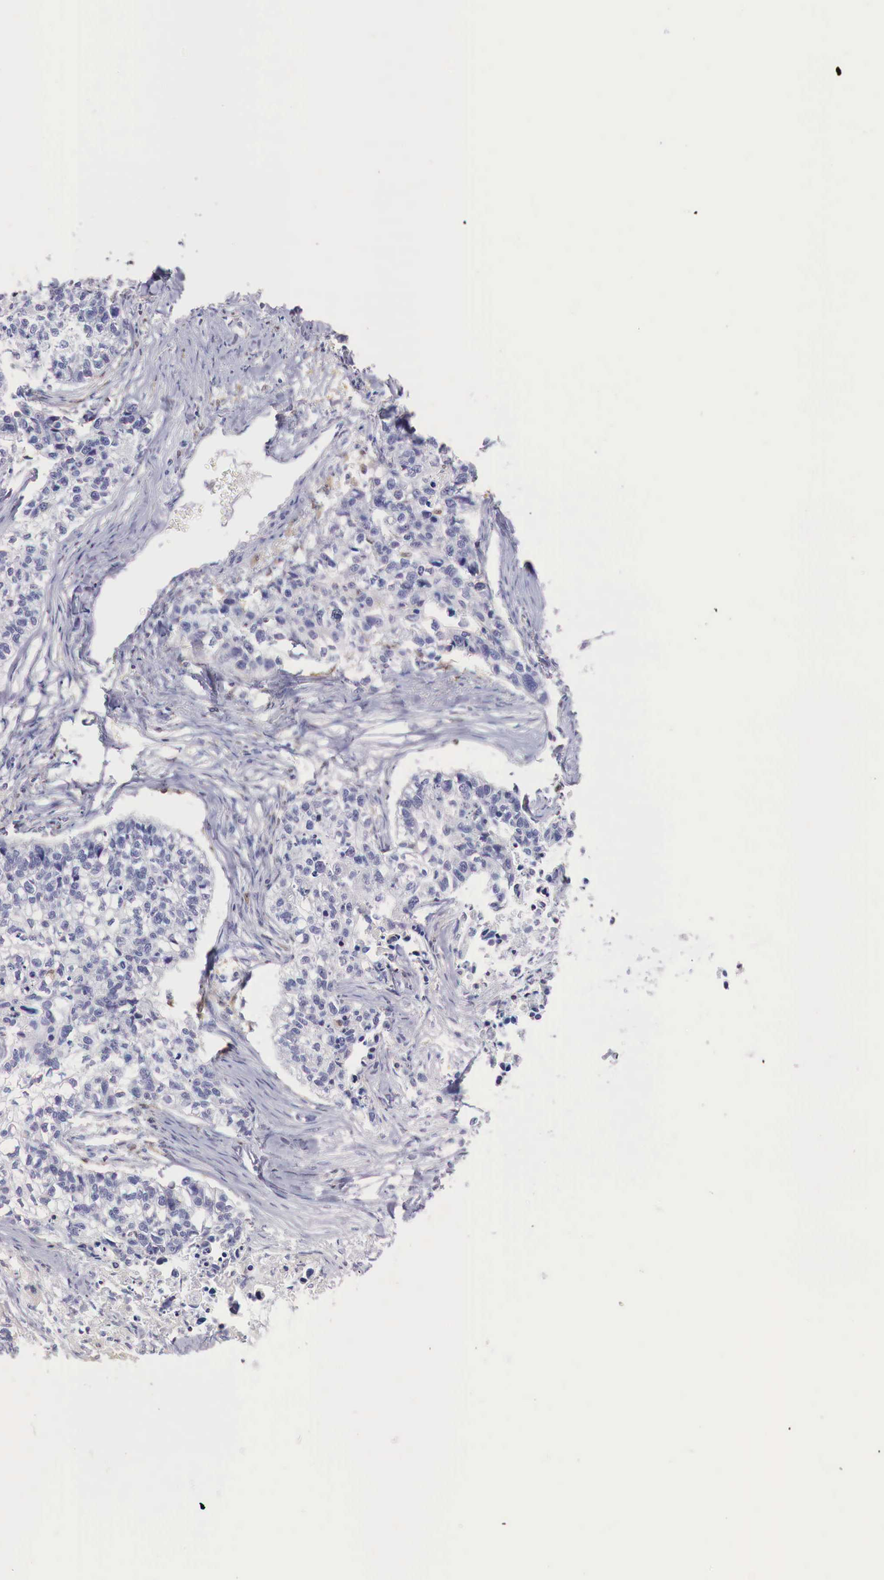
{"staining": {"intensity": "negative", "quantity": "none", "location": "none"}, "tissue": "lung cancer", "cell_type": "Tumor cells", "image_type": "cancer", "snomed": [{"axis": "morphology", "description": "Squamous cell carcinoma, NOS"}, {"axis": "topography", "description": "Lymph node"}, {"axis": "topography", "description": "Lung"}], "caption": "Protein analysis of lung cancer (squamous cell carcinoma) exhibits no significant expression in tumor cells. (DAB immunohistochemistry (IHC), high magnification).", "gene": "RENBP", "patient": {"sex": "male", "age": 74}}